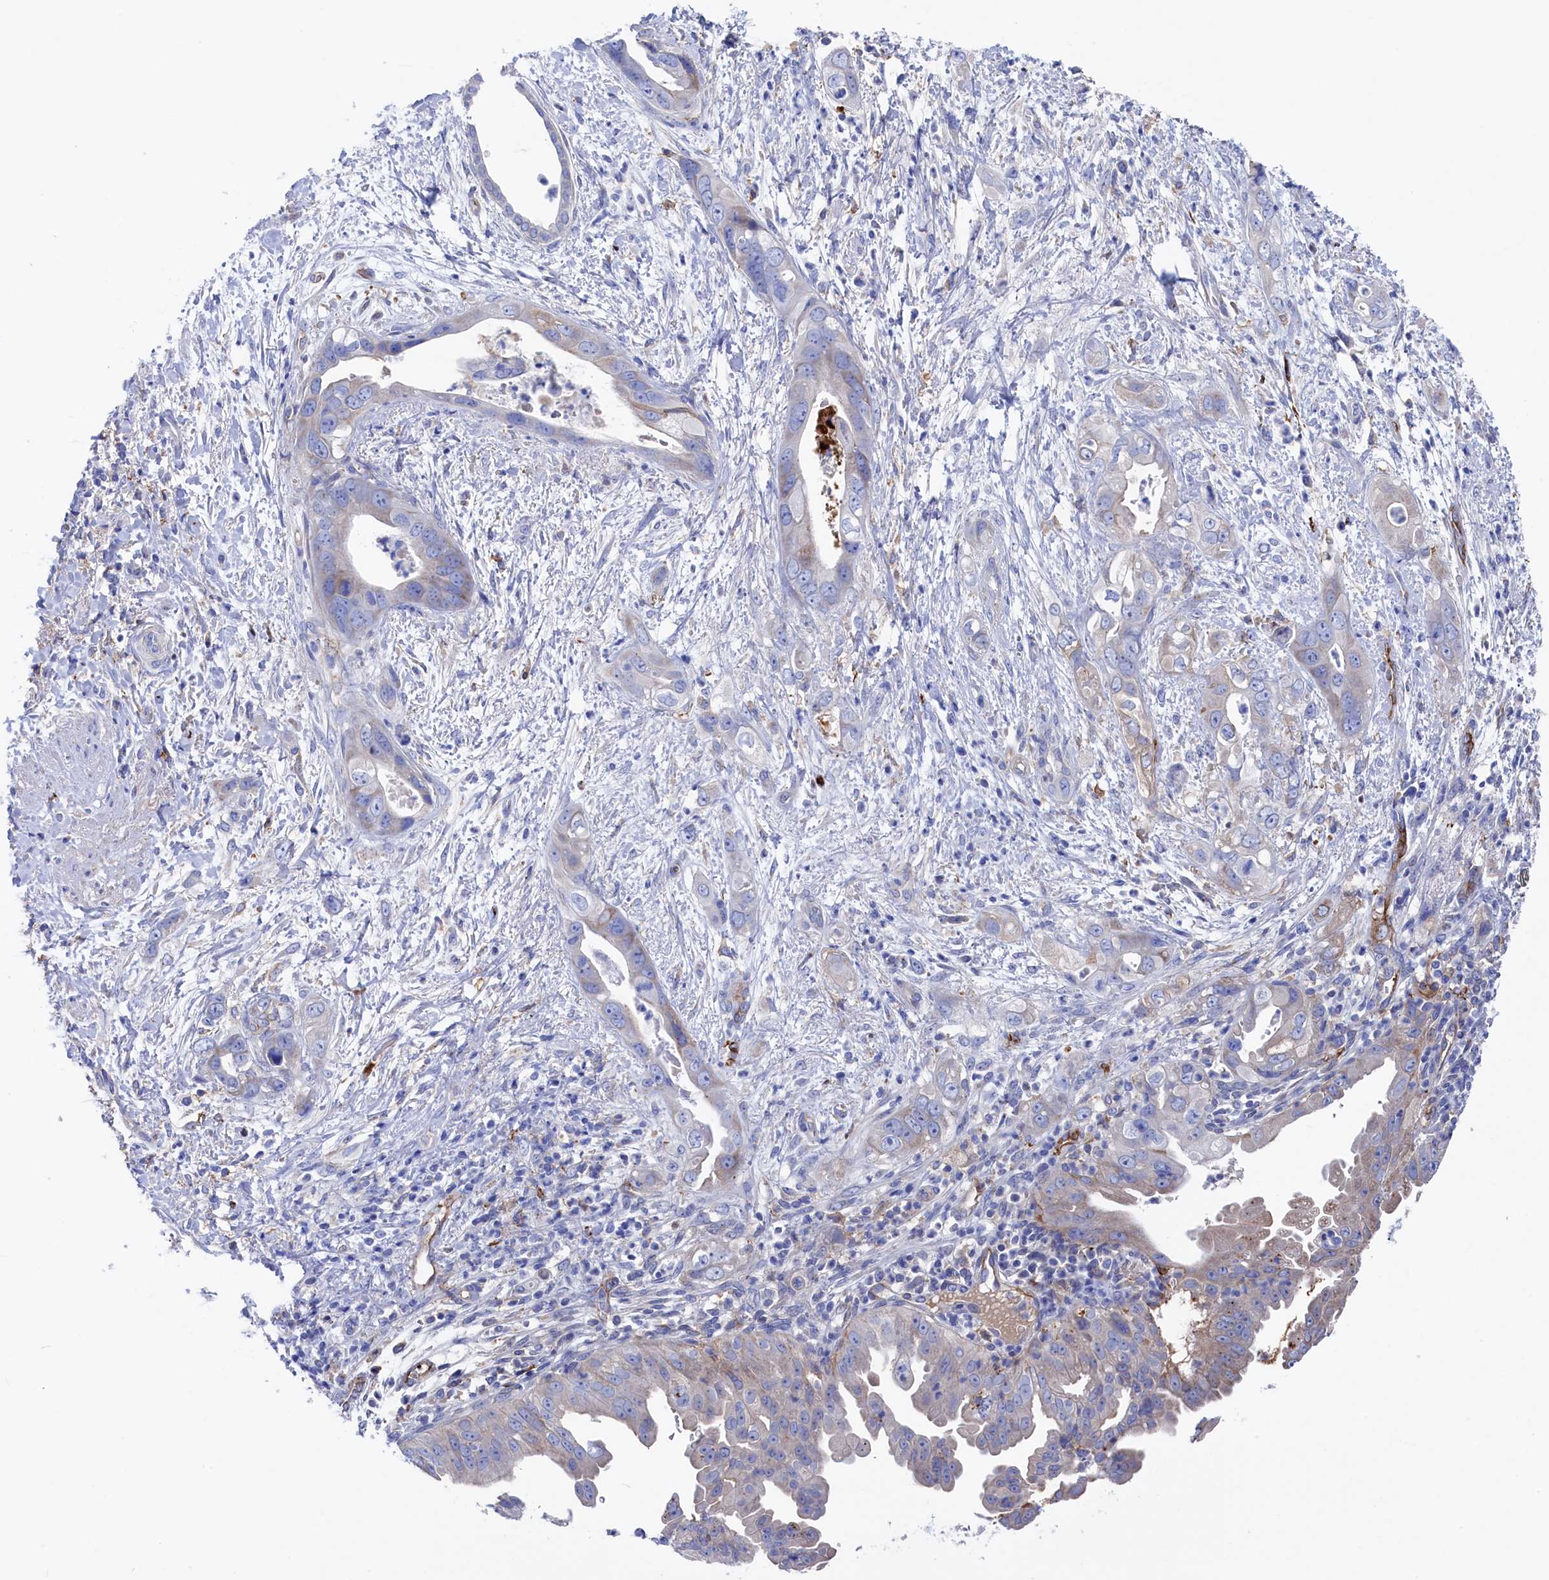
{"staining": {"intensity": "weak", "quantity": "<25%", "location": "cytoplasmic/membranous"}, "tissue": "pancreatic cancer", "cell_type": "Tumor cells", "image_type": "cancer", "snomed": [{"axis": "morphology", "description": "Adenocarcinoma, NOS"}, {"axis": "topography", "description": "Pancreas"}], "caption": "The photomicrograph shows no significant staining in tumor cells of adenocarcinoma (pancreatic).", "gene": "C12orf73", "patient": {"sex": "female", "age": 78}}